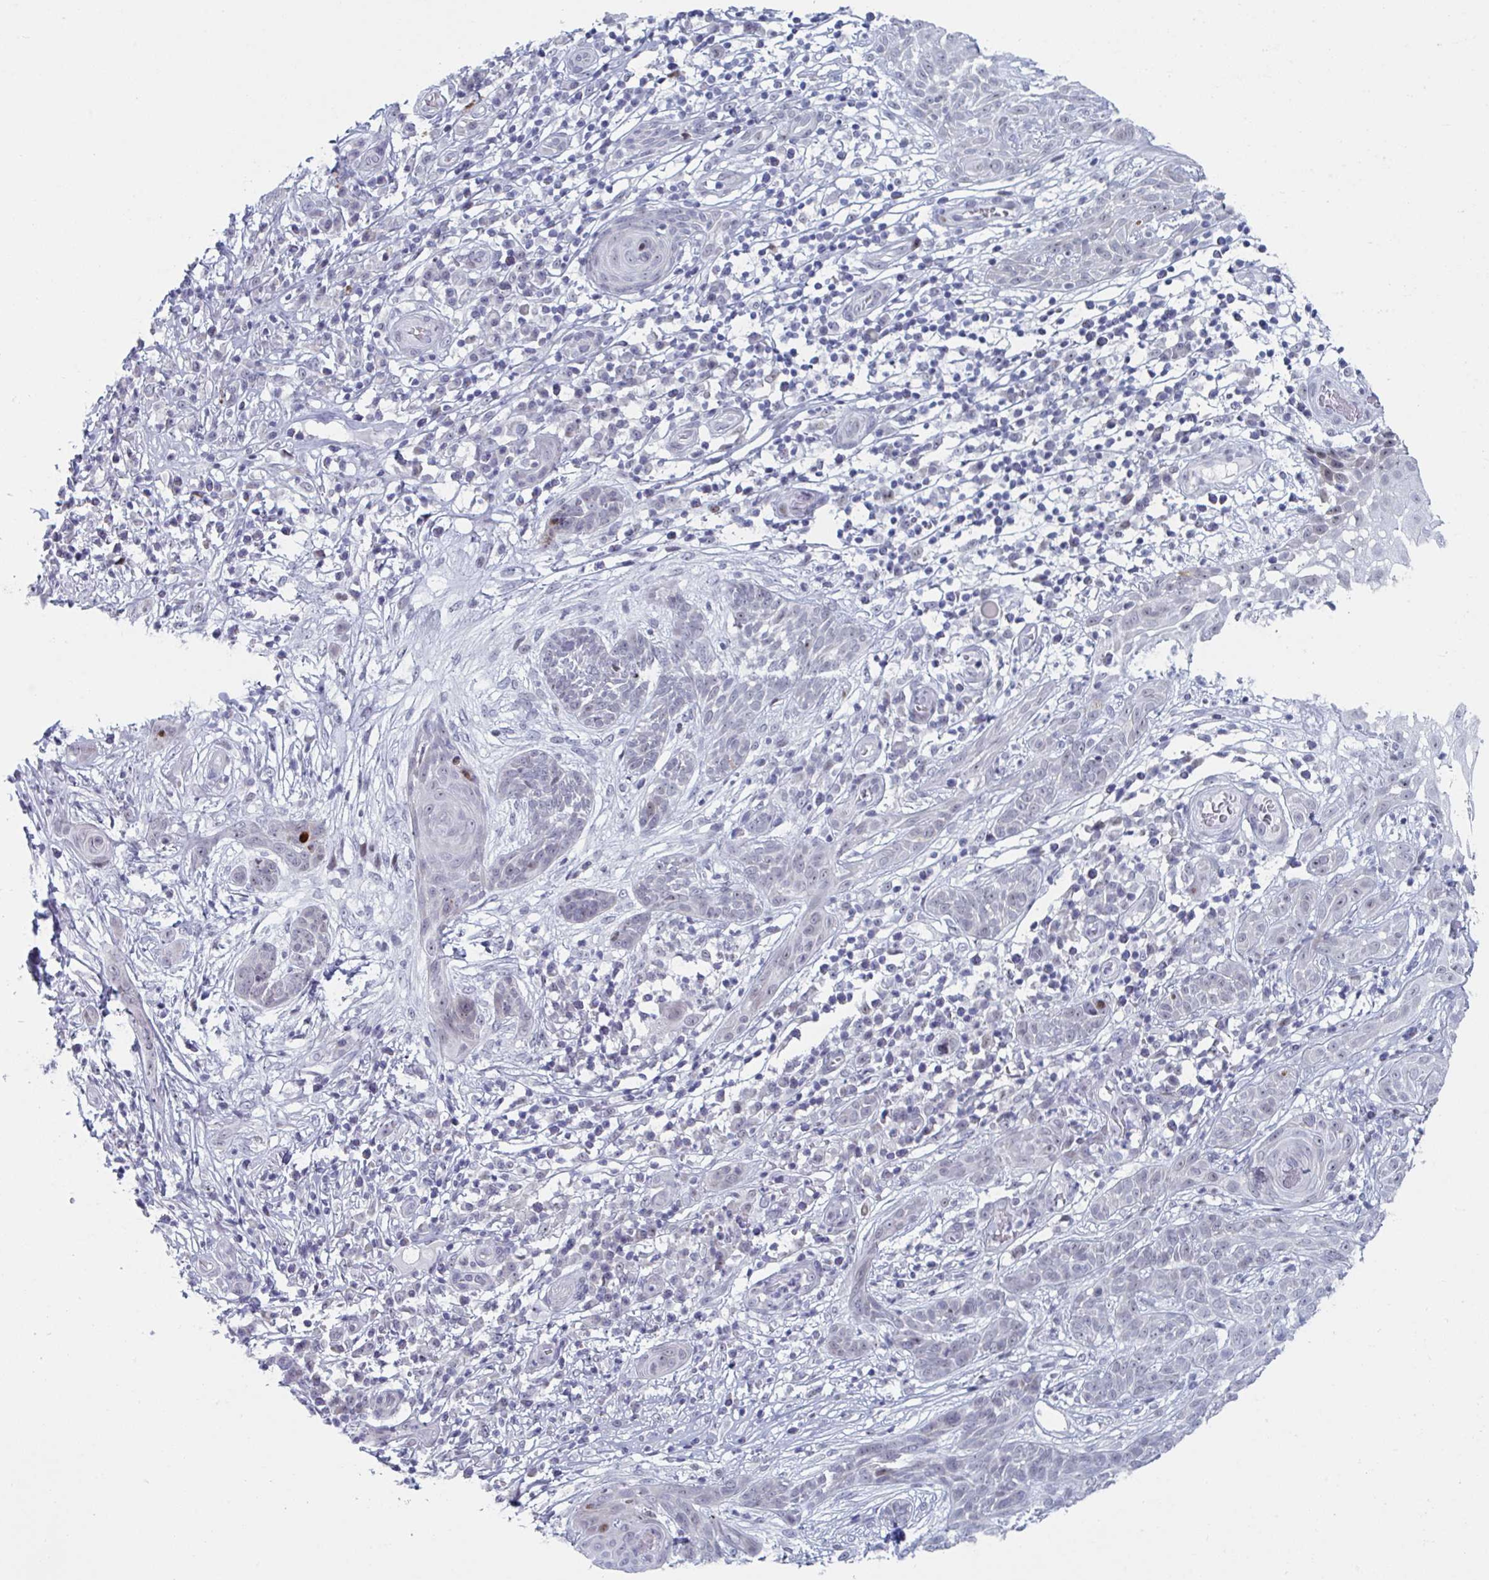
{"staining": {"intensity": "negative", "quantity": "none", "location": "none"}, "tissue": "skin cancer", "cell_type": "Tumor cells", "image_type": "cancer", "snomed": [{"axis": "morphology", "description": "Basal cell carcinoma"}, {"axis": "topography", "description": "Skin"}, {"axis": "topography", "description": "Skin, foot"}], "caption": "Protein analysis of skin cancer (basal cell carcinoma) exhibits no significant staining in tumor cells. The staining was performed using DAB to visualize the protein expression in brown, while the nuclei were stained in blue with hematoxylin (Magnification: 20x).", "gene": "NR1H2", "patient": {"sex": "female", "age": 86}}